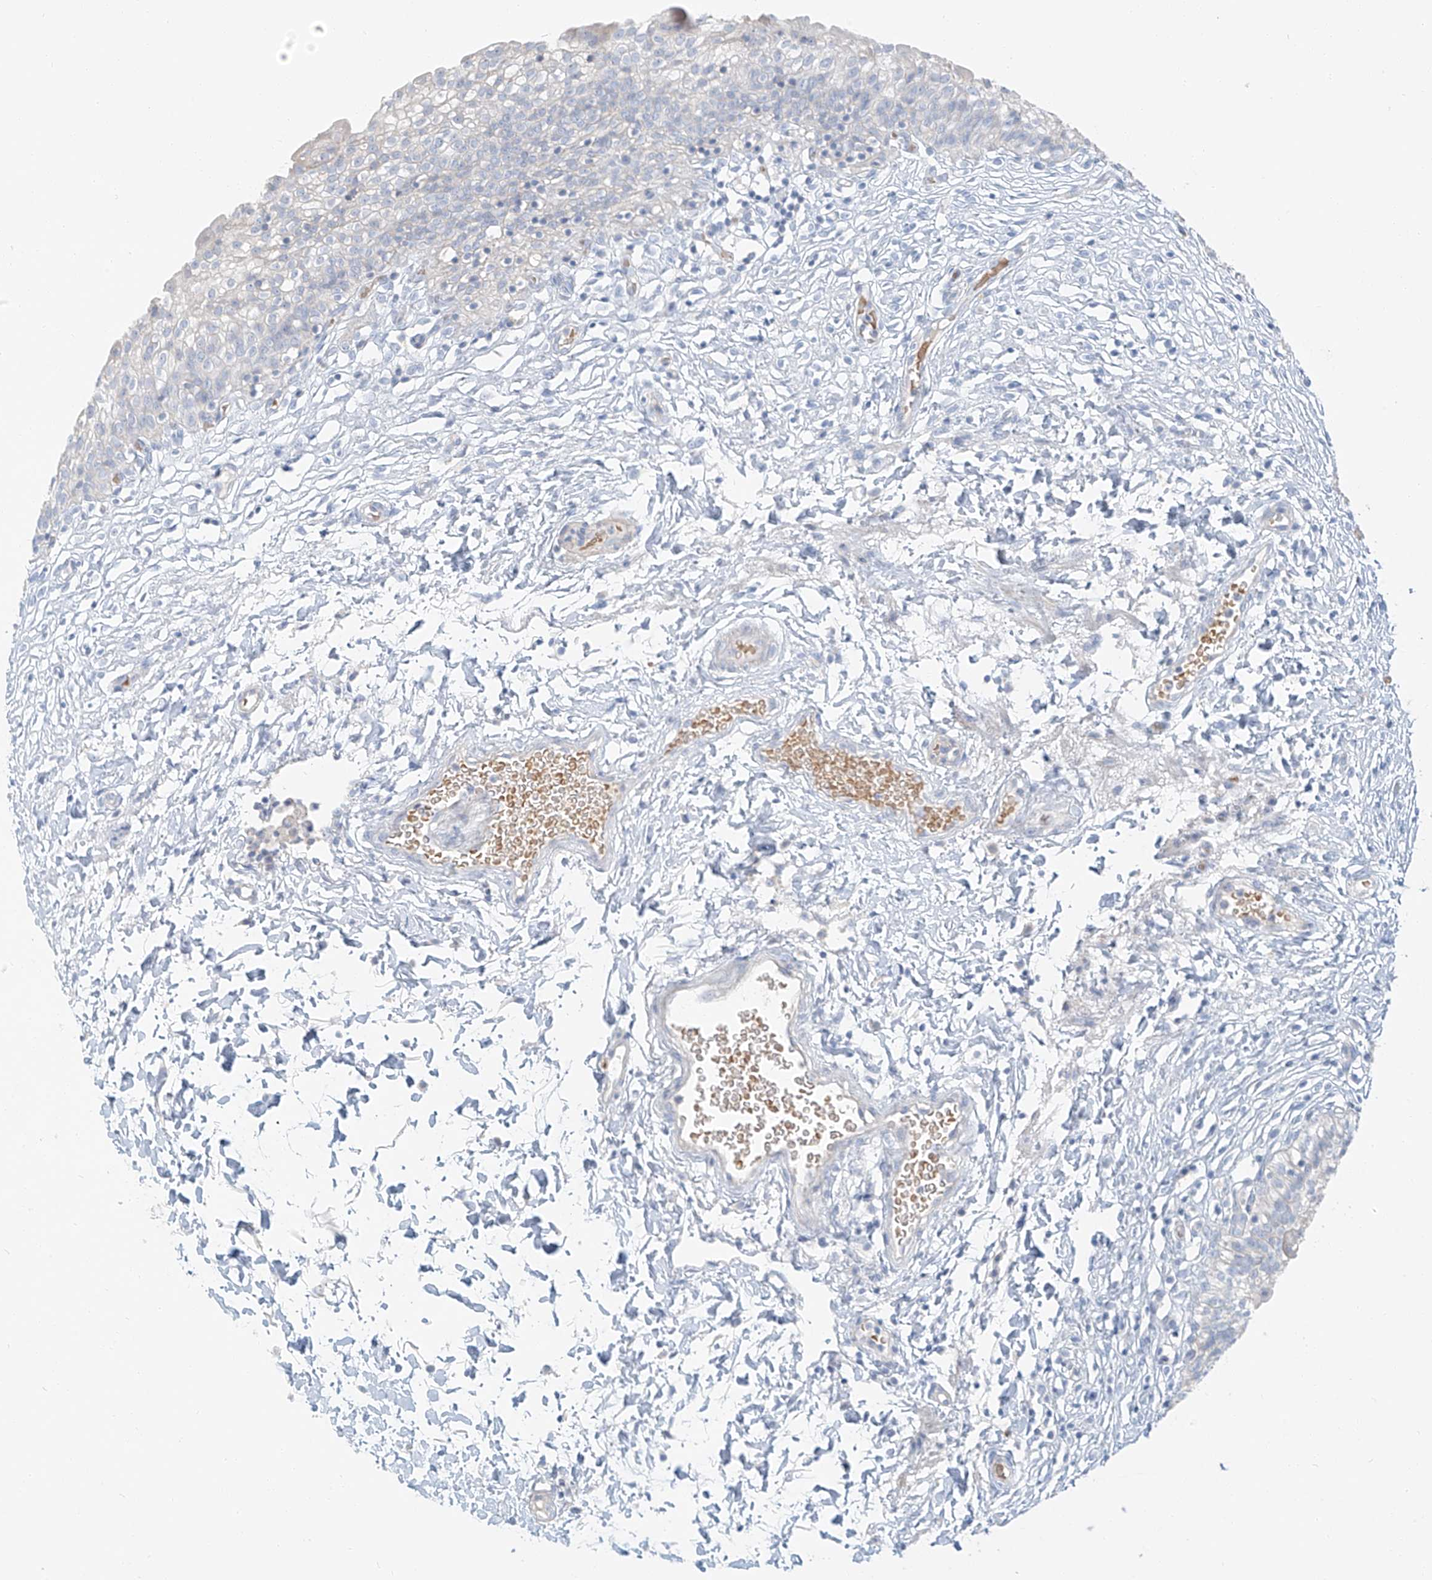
{"staining": {"intensity": "negative", "quantity": "none", "location": "none"}, "tissue": "urinary bladder", "cell_type": "Urothelial cells", "image_type": "normal", "snomed": [{"axis": "morphology", "description": "Normal tissue, NOS"}, {"axis": "topography", "description": "Urinary bladder"}], "caption": "The image reveals no significant expression in urothelial cells of urinary bladder.", "gene": "PGC", "patient": {"sex": "male", "age": 55}}